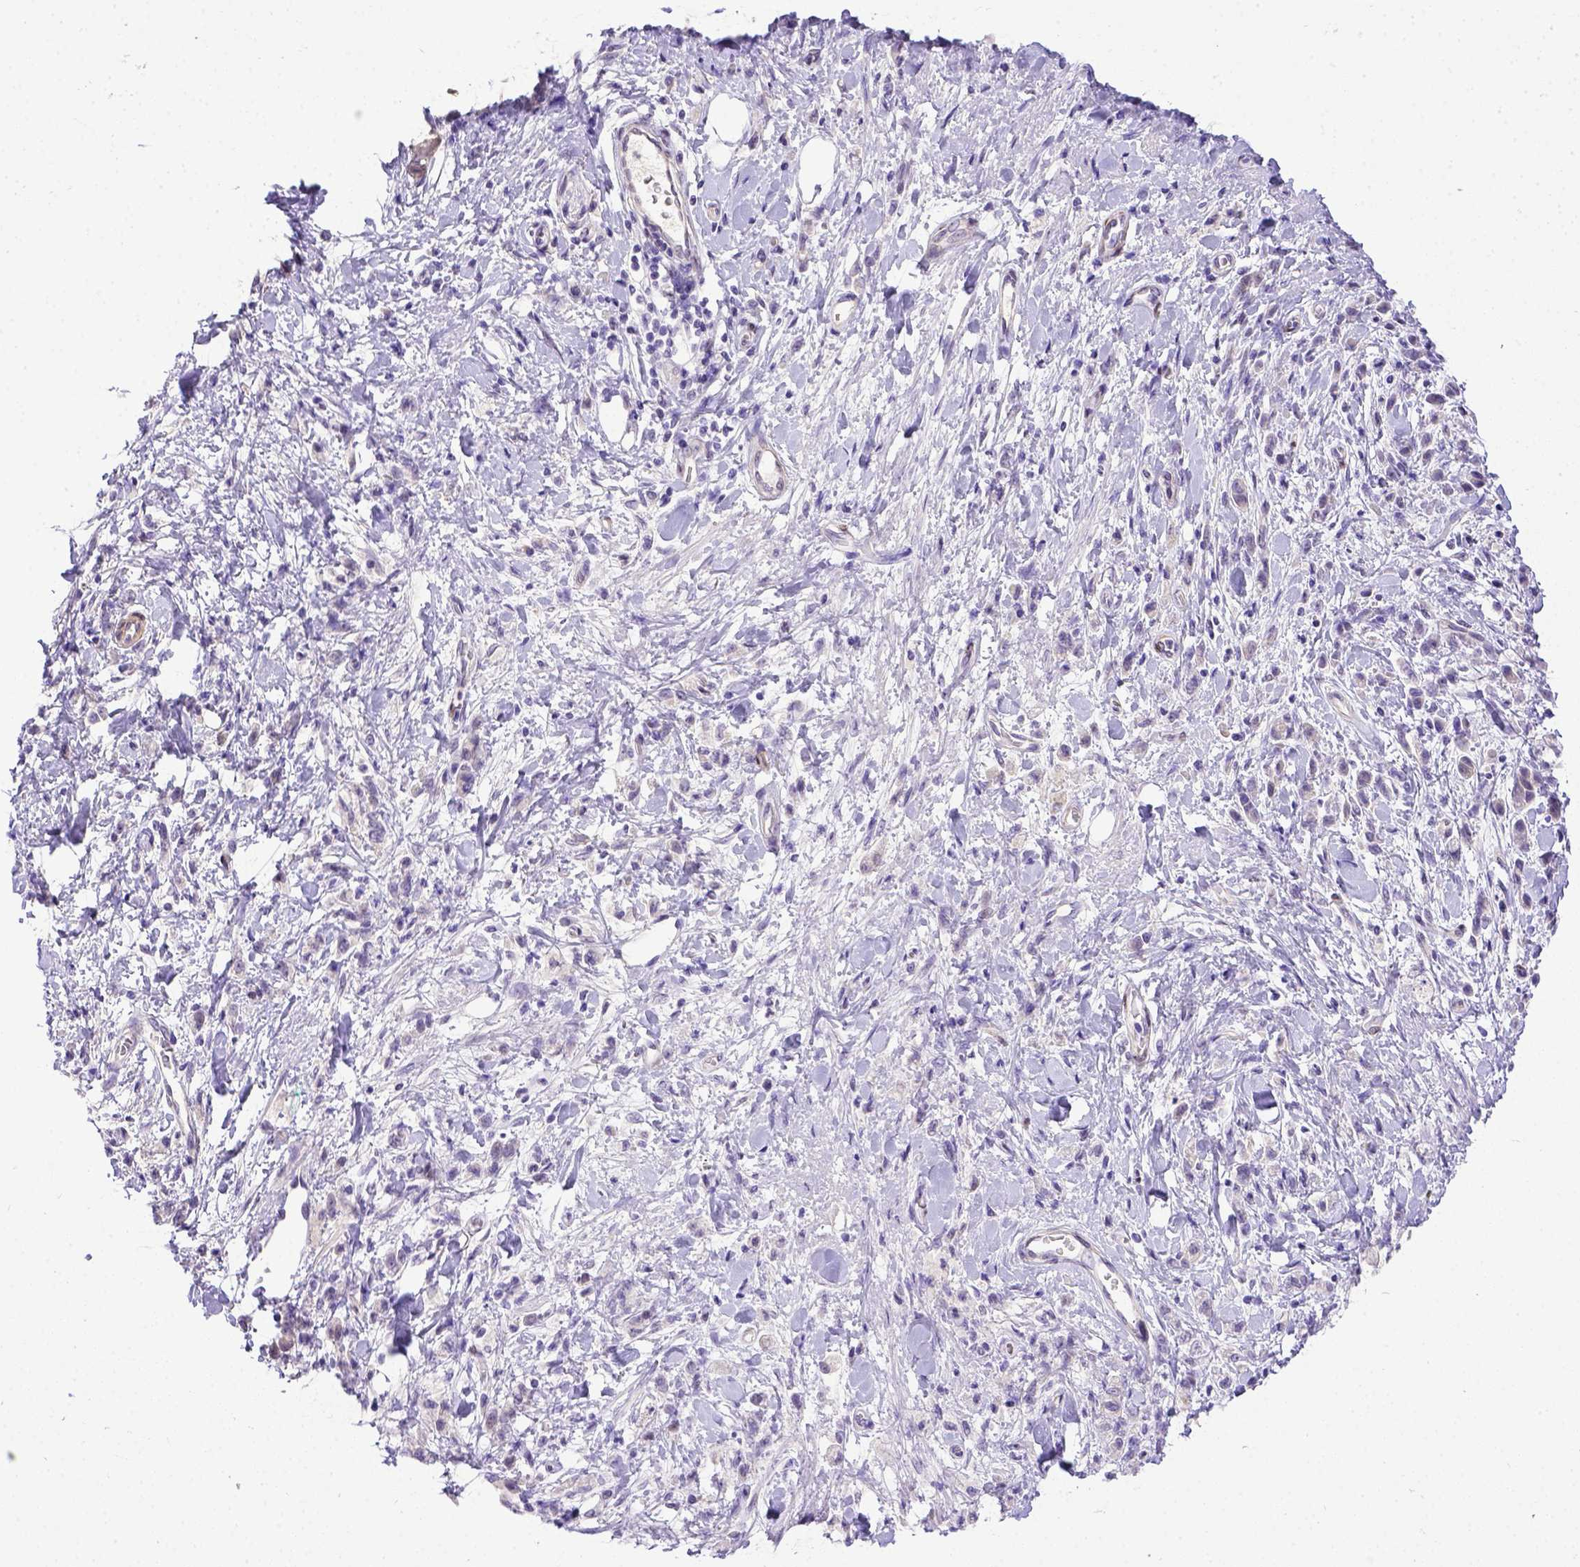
{"staining": {"intensity": "negative", "quantity": "none", "location": "none"}, "tissue": "stomach cancer", "cell_type": "Tumor cells", "image_type": "cancer", "snomed": [{"axis": "morphology", "description": "Adenocarcinoma, NOS"}, {"axis": "topography", "description": "Stomach"}], "caption": "High power microscopy histopathology image of an immunohistochemistry (IHC) micrograph of stomach cancer (adenocarcinoma), revealing no significant staining in tumor cells.", "gene": "BTN1A1", "patient": {"sex": "male", "age": 77}}